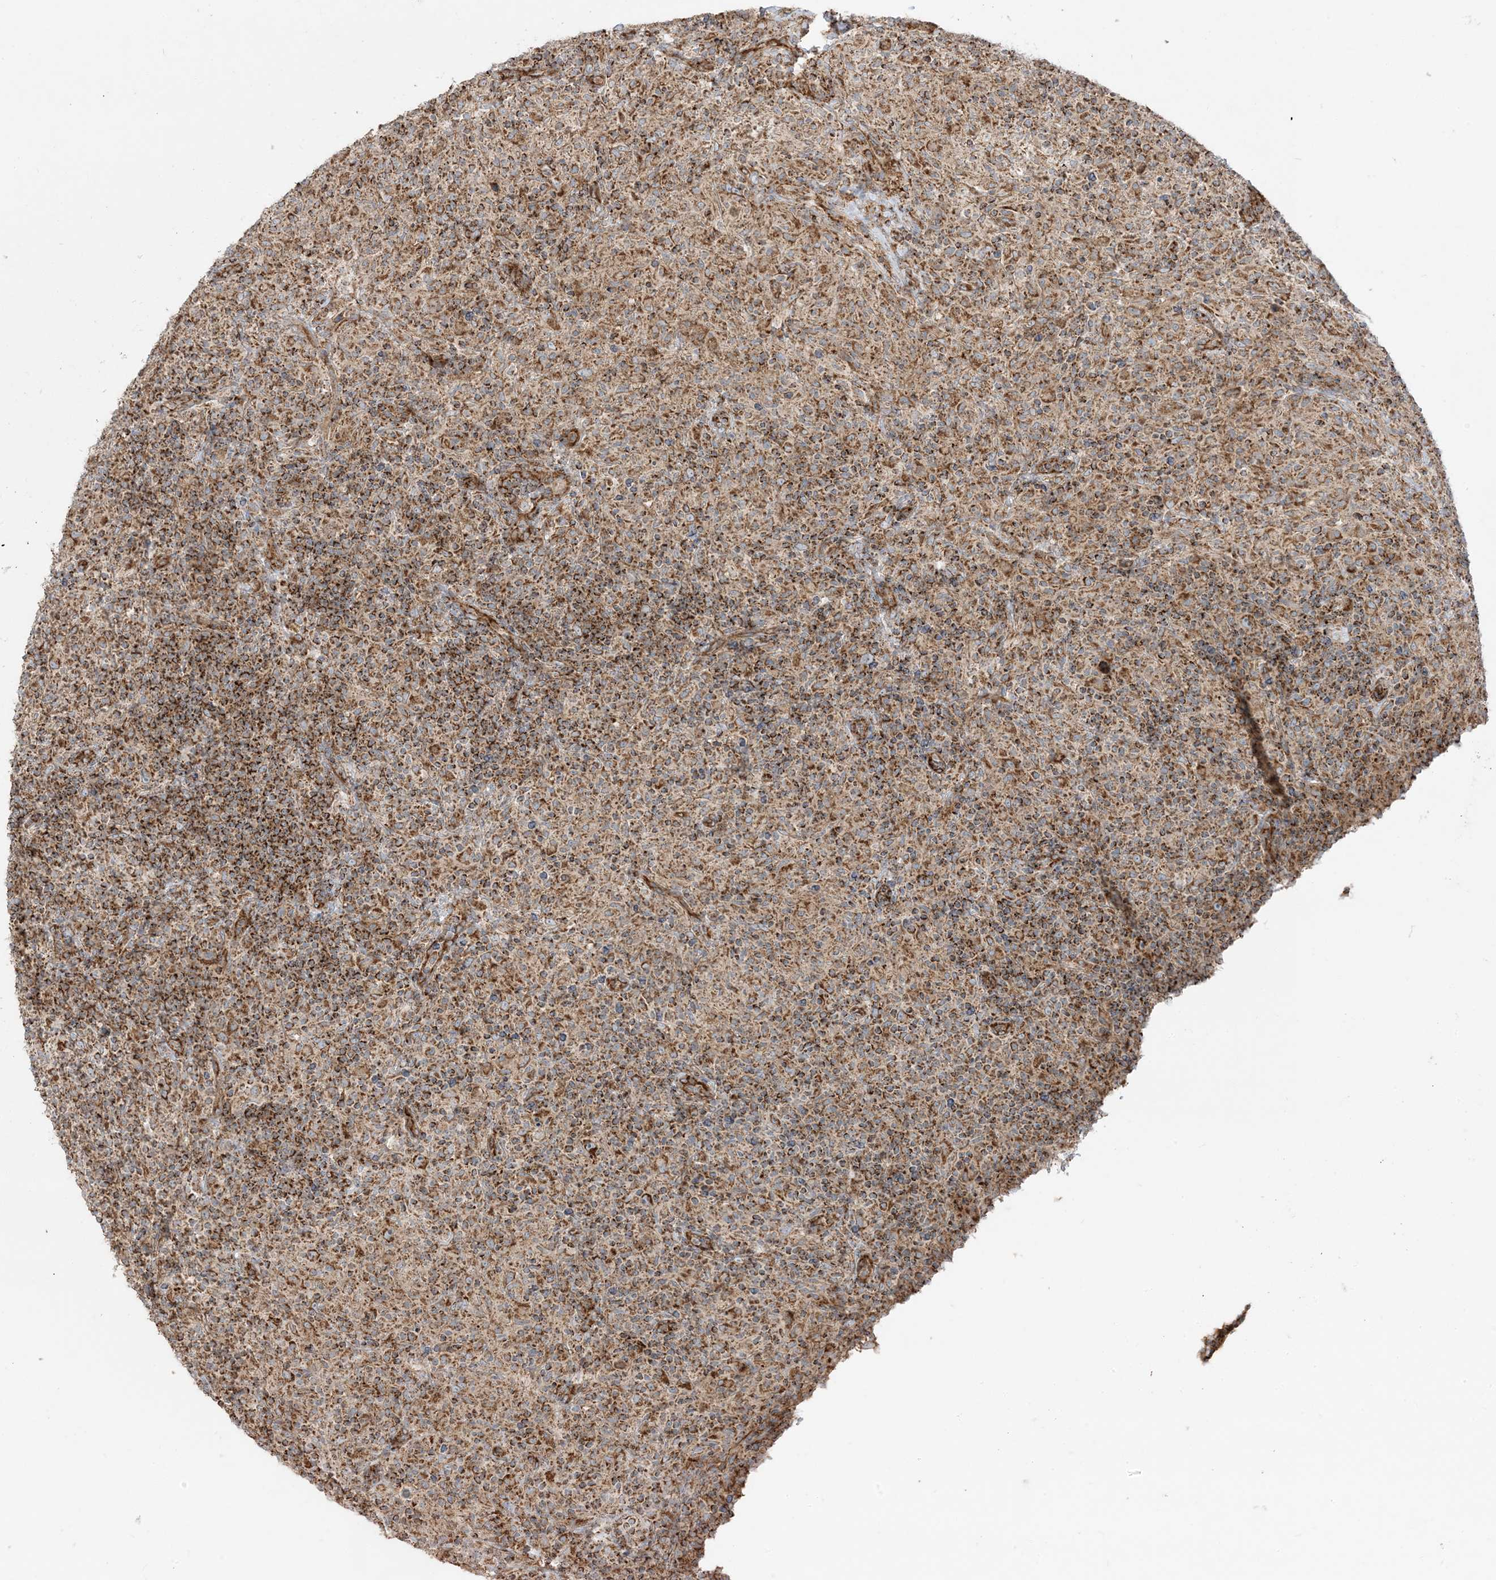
{"staining": {"intensity": "strong", "quantity": ">75%", "location": "cytoplasmic/membranous"}, "tissue": "lymphoma", "cell_type": "Tumor cells", "image_type": "cancer", "snomed": [{"axis": "morphology", "description": "Hodgkin's disease, NOS"}, {"axis": "topography", "description": "Lymph node"}], "caption": "This is an image of immunohistochemistry (IHC) staining of Hodgkin's disease, which shows strong positivity in the cytoplasmic/membranous of tumor cells.", "gene": "AARS2", "patient": {"sex": "male", "age": 70}}